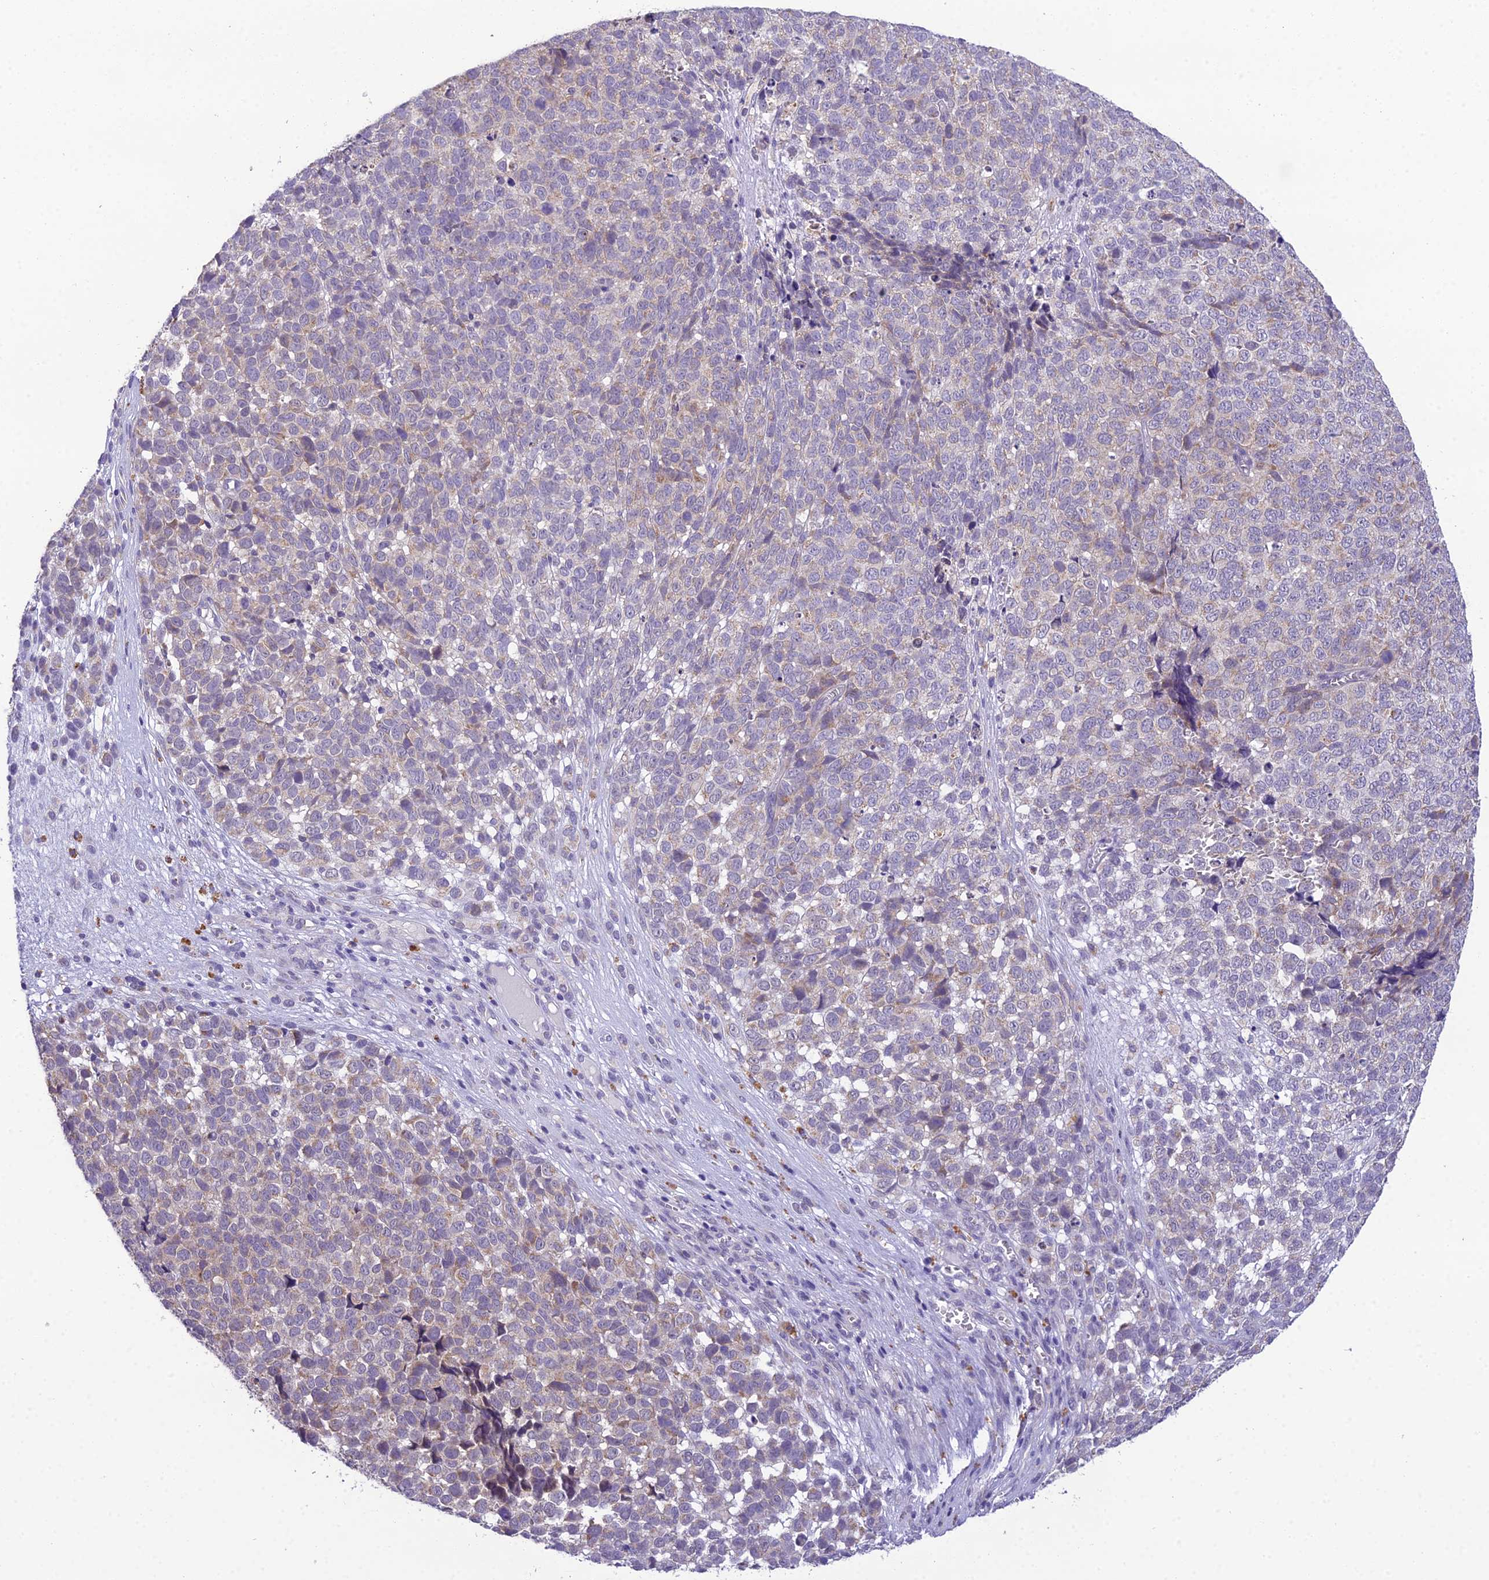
{"staining": {"intensity": "weak", "quantity": "<25%", "location": "cytoplasmic/membranous"}, "tissue": "melanoma", "cell_type": "Tumor cells", "image_type": "cancer", "snomed": [{"axis": "morphology", "description": "Malignant melanoma, NOS"}, {"axis": "topography", "description": "Nose, NOS"}], "caption": "Image shows no significant protein staining in tumor cells of melanoma.", "gene": "MIIP", "patient": {"sex": "female", "age": 48}}